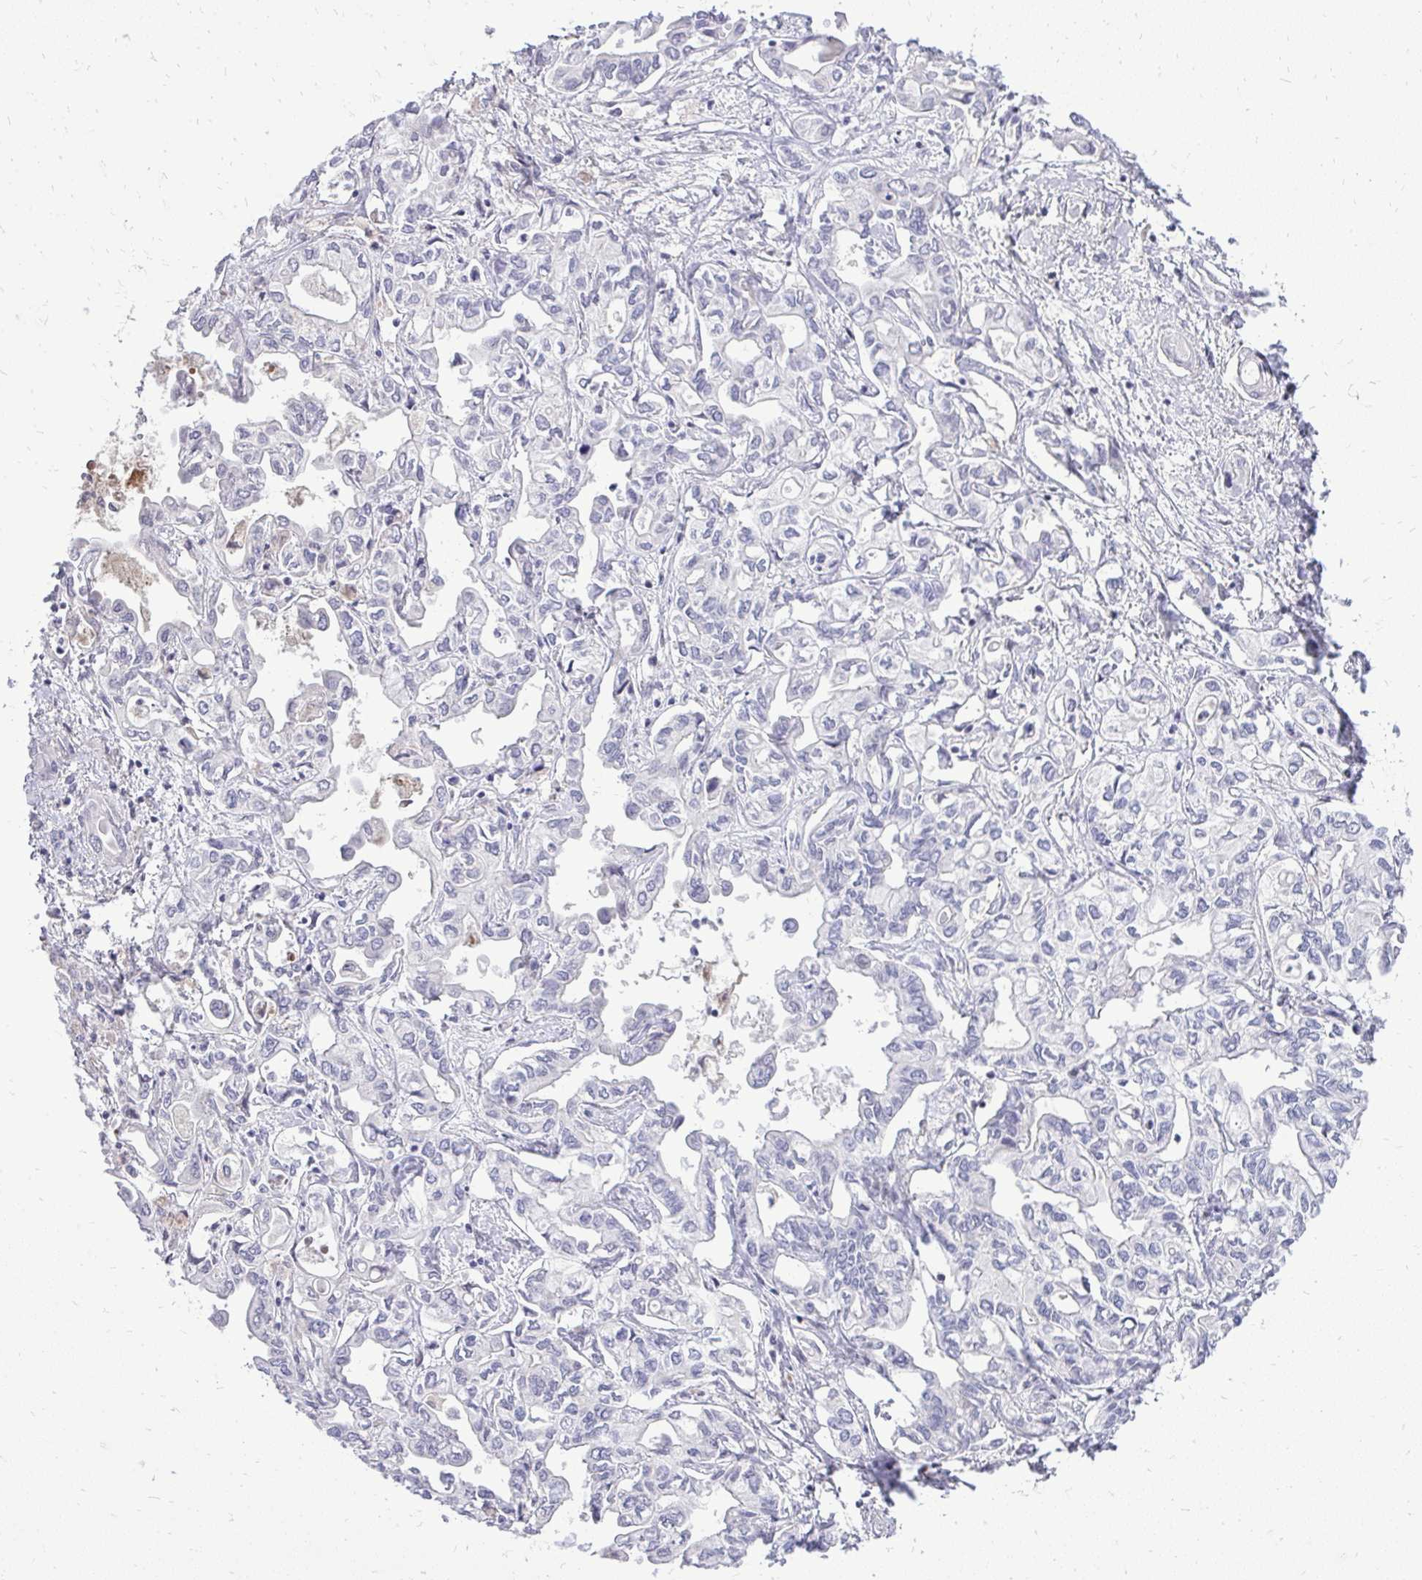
{"staining": {"intensity": "negative", "quantity": "none", "location": "none"}, "tissue": "liver cancer", "cell_type": "Tumor cells", "image_type": "cancer", "snomed": [{"axis": "morphology", "description": "Cholangiocarcinoma"}, {"axis": "topography", "description": "Liver"}], "caption": "Tumor cells show no significant expression in cholangiocarcinoma (liver). Brightfield microscopy of immunohistochemistry stained with DAB (3,3'-diaminobenzidine) (brown) and hematoxylin (blue), captured at high magnification.", "gene": "OR8D1", "patient": {"sex": "female", "age": 64}}